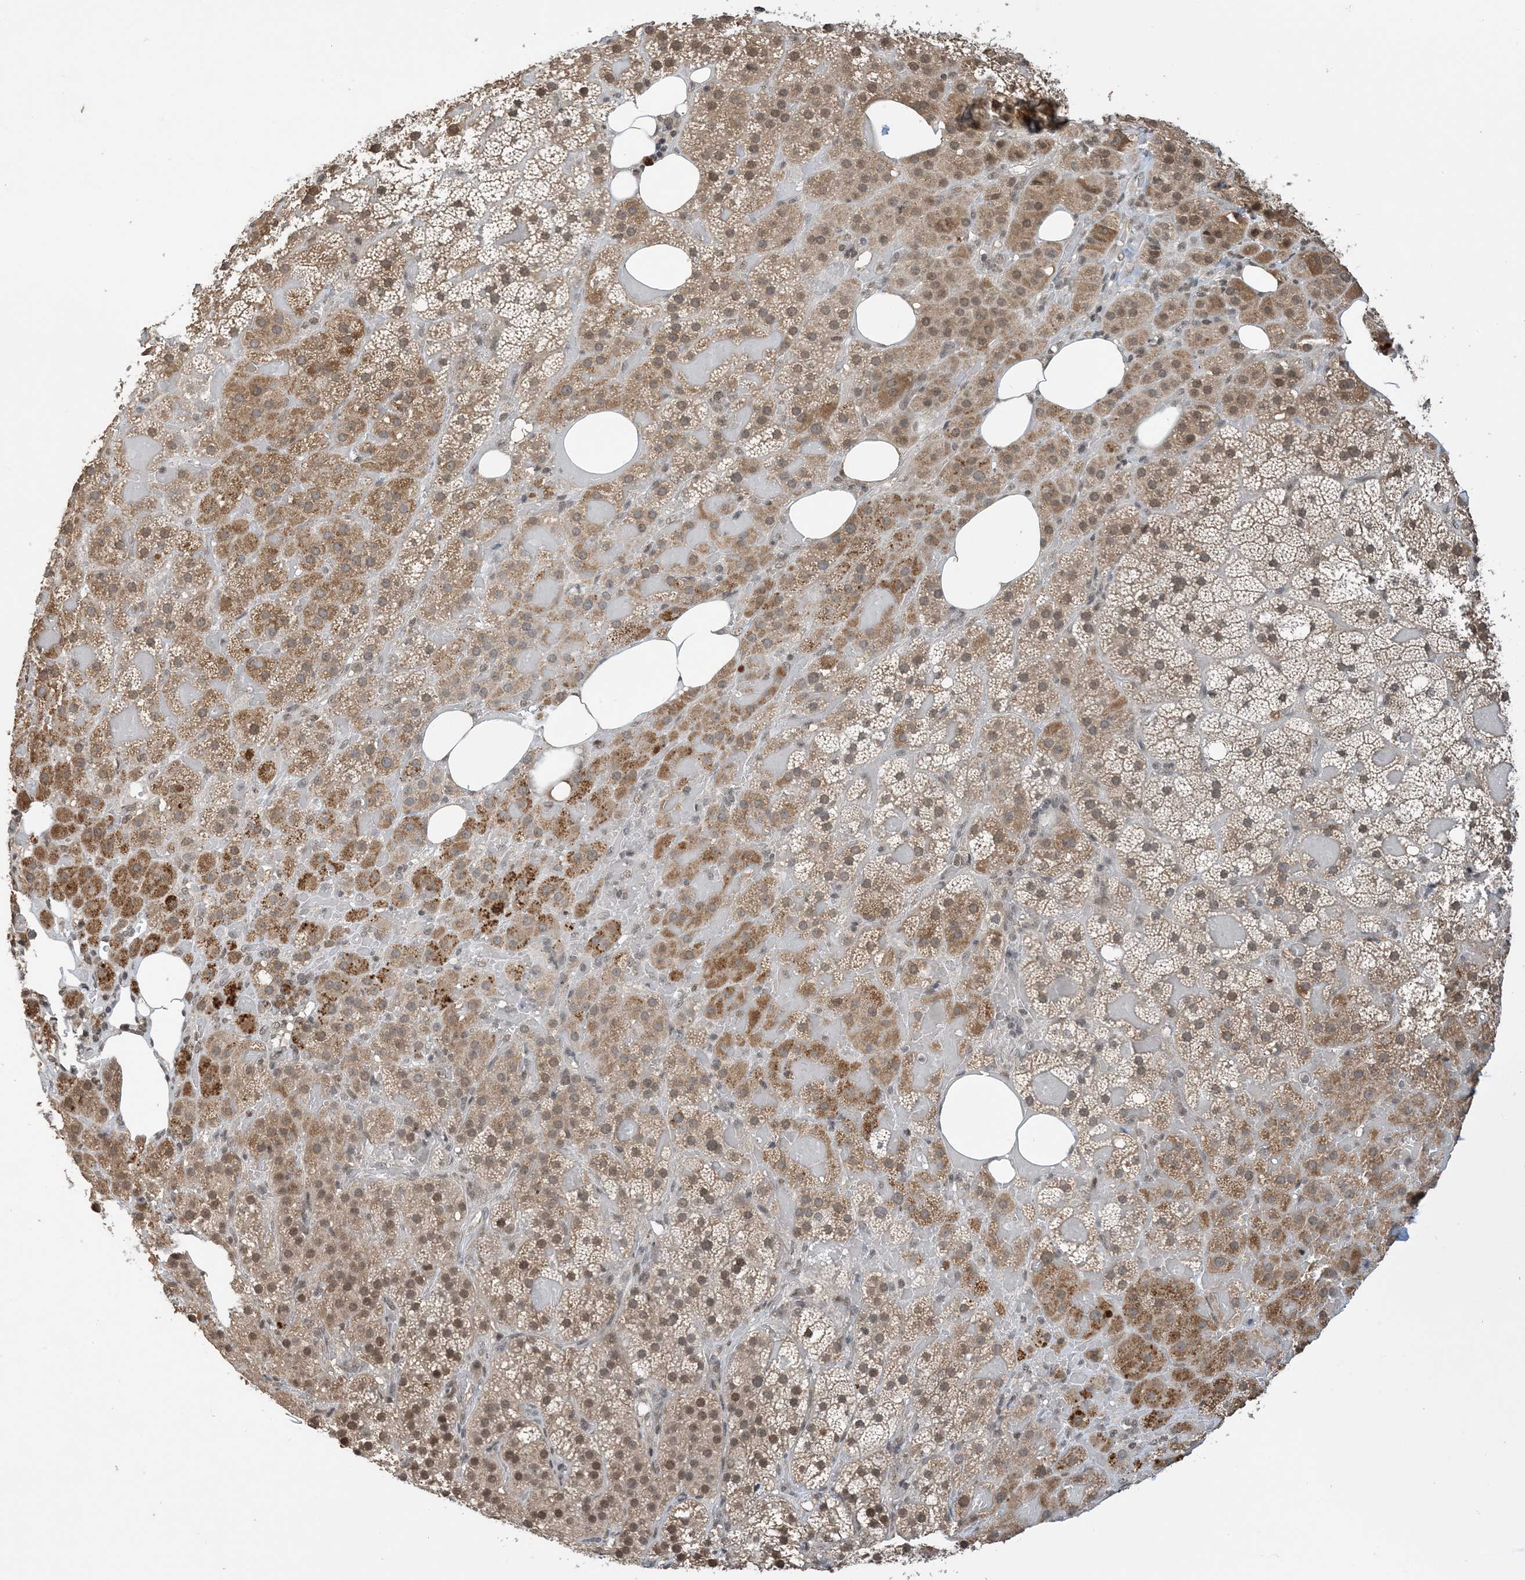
{"staining": {"intensity": "moderate", "quantity": ">75%", "location": "cytoplasmic/membranous"}, "tissue": "adrenal gland", "cell_type": "Glandular cells", "image_type": "normal", "snomed": [{"axis": "morphology", "description": "Normal tissue, NOS"}, {"axis": "topography", "description": "Adrenal gland"}], "caption": "Protein expression analysis of normal adrenal gland shows moderate cytoplasmic/membranous expression in about >75% of glandular cells. Ihc stains the protein in brown and the nuclei are stained blue.", "gene": "ACYP2", "patient": {"sex": "female", "age": 59}}